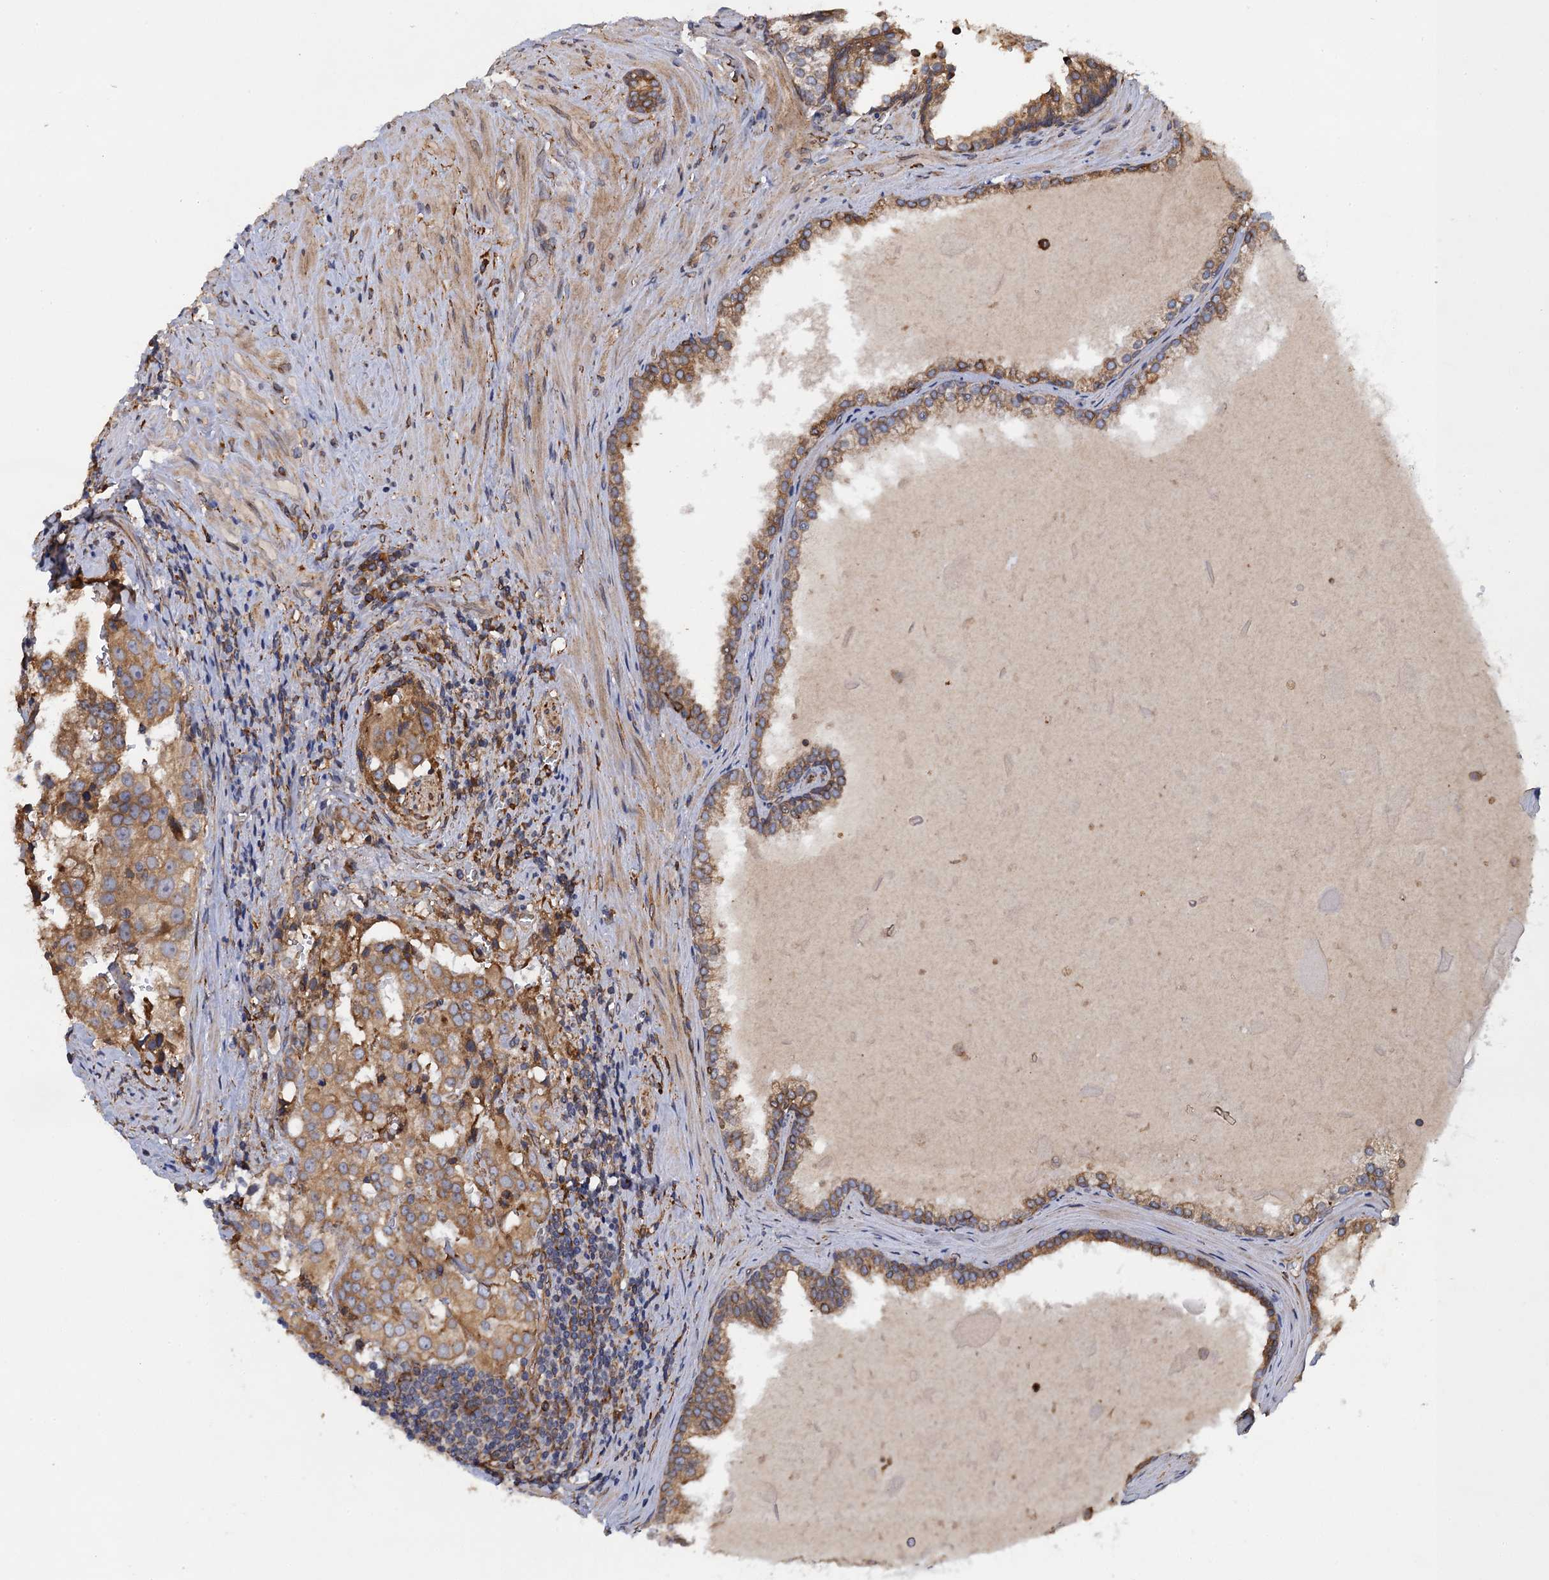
{"staining": {"intensity": "moderate", "quantity": ">75%", "location": "cytoplasmic/membranous"}, "tissue": "prostate cancer", "cell_type": "Tumor cells", "image_type": "cancer", "snomed": [{"axis": "morphology", "description": "Adenocarcinoma, High grade"}, {"axis": "topography", "description": "Prostate"}], "caption": "There is medium levels of moderate cytoplasmic/membranous expression in tumor cells of prostate cancer, as demonstrated by immunohistochemical staining (brown color).", "gene": "ARMC5", "patient": {"sex": "male", "age": 68}}